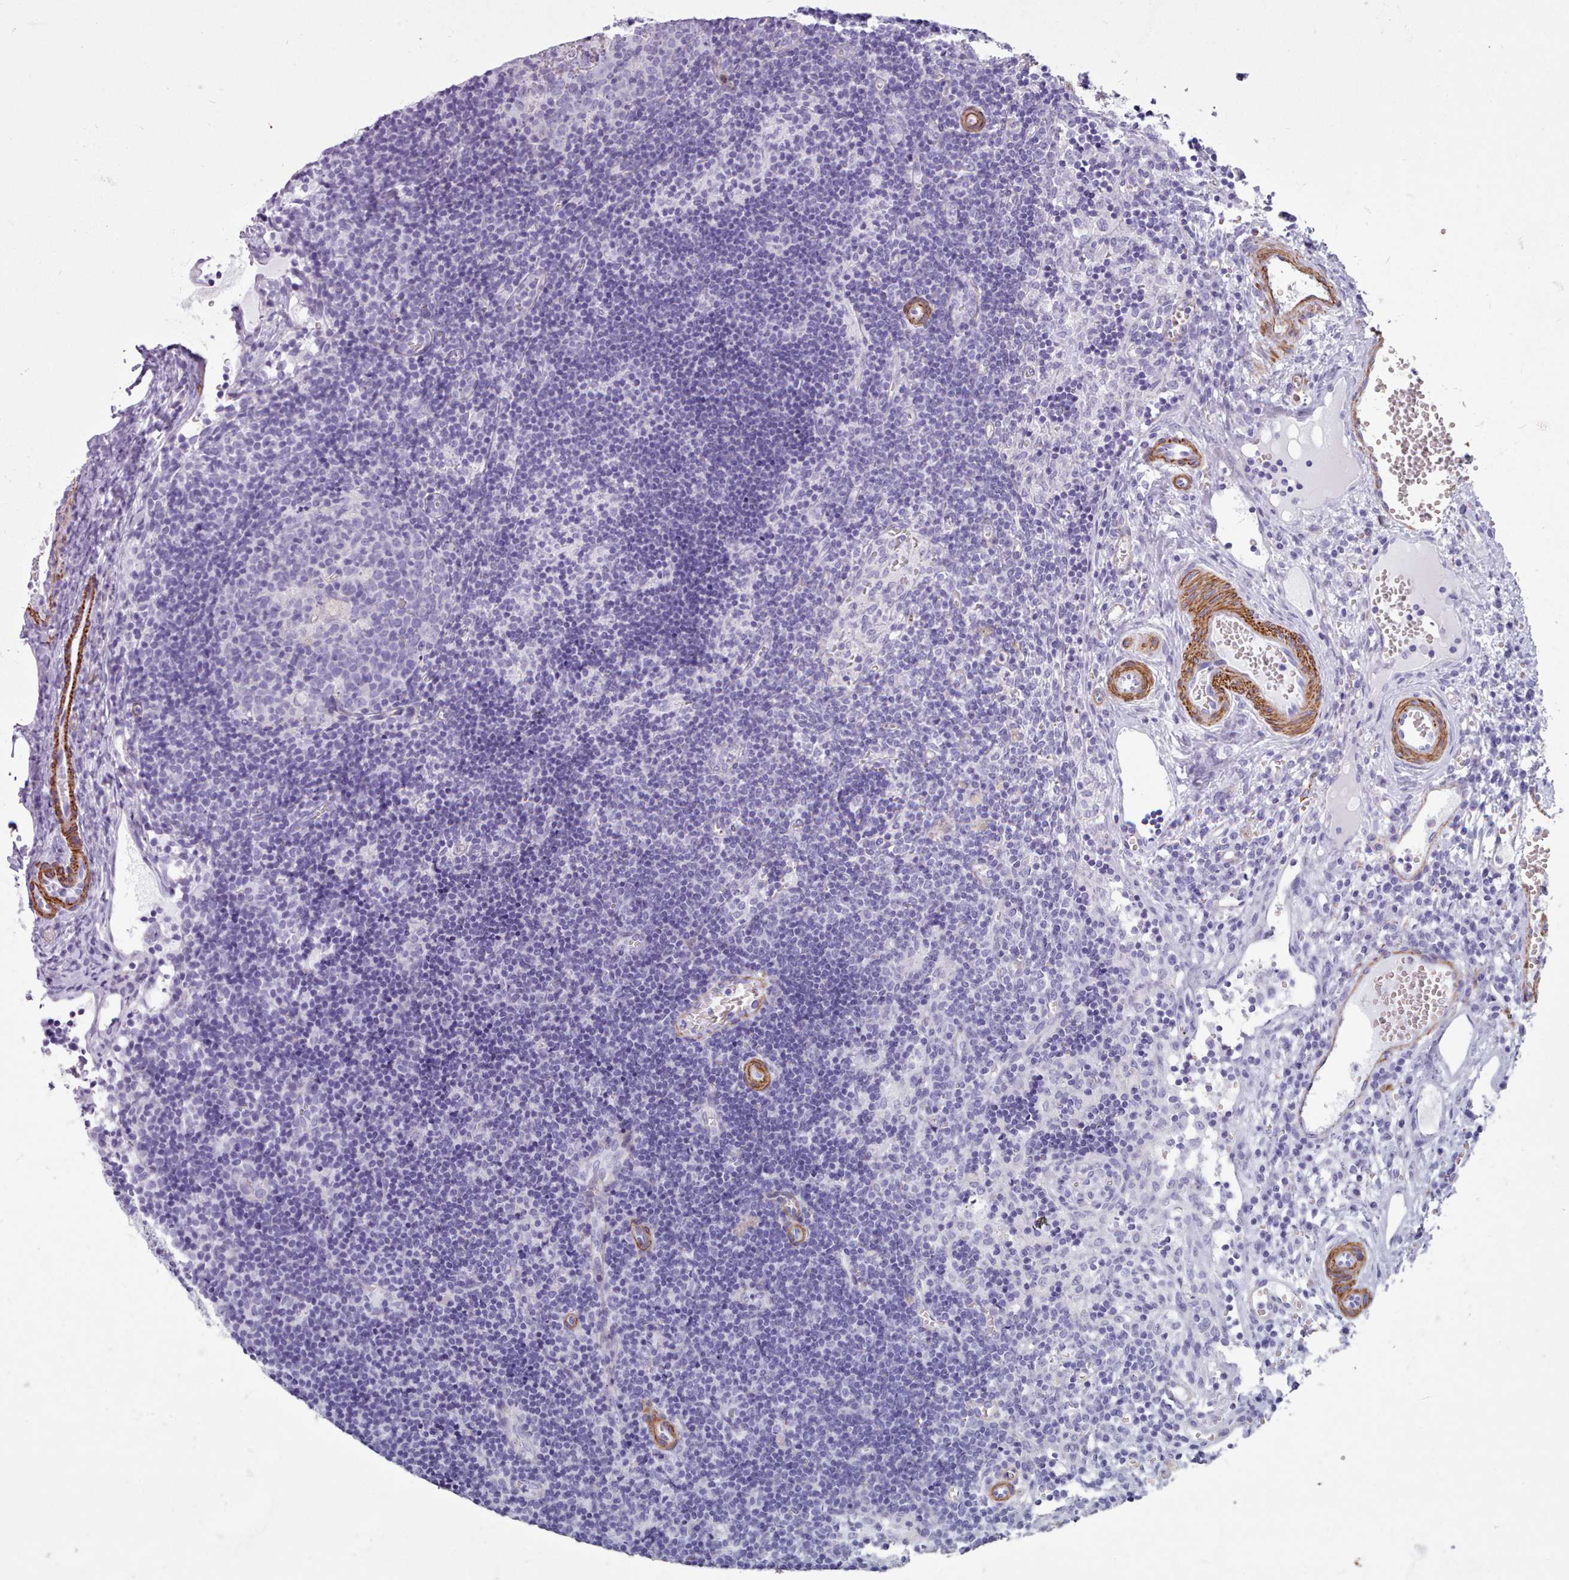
{"staining": {"intensity": "negative", "quantity": "none", "location": "none"}, "tissue": "lymph node", "cell_type": "Germinal center cells", "image_type": "normal", "snomed": [{"axis": "morphology", "description": "Normal tissue, NOS"}, {"axis": "topography", "description": "Lymph node"}], "caption": "Immunohistochemical staining of benign lymph node demonstrates no significant positivity in germinal center cells. (DAB (3,3'-diaminobenzidine) immunohistochemistry, high magnification).", "gene": "FPGS", "patient": {"sex": "female", "age": 37}}